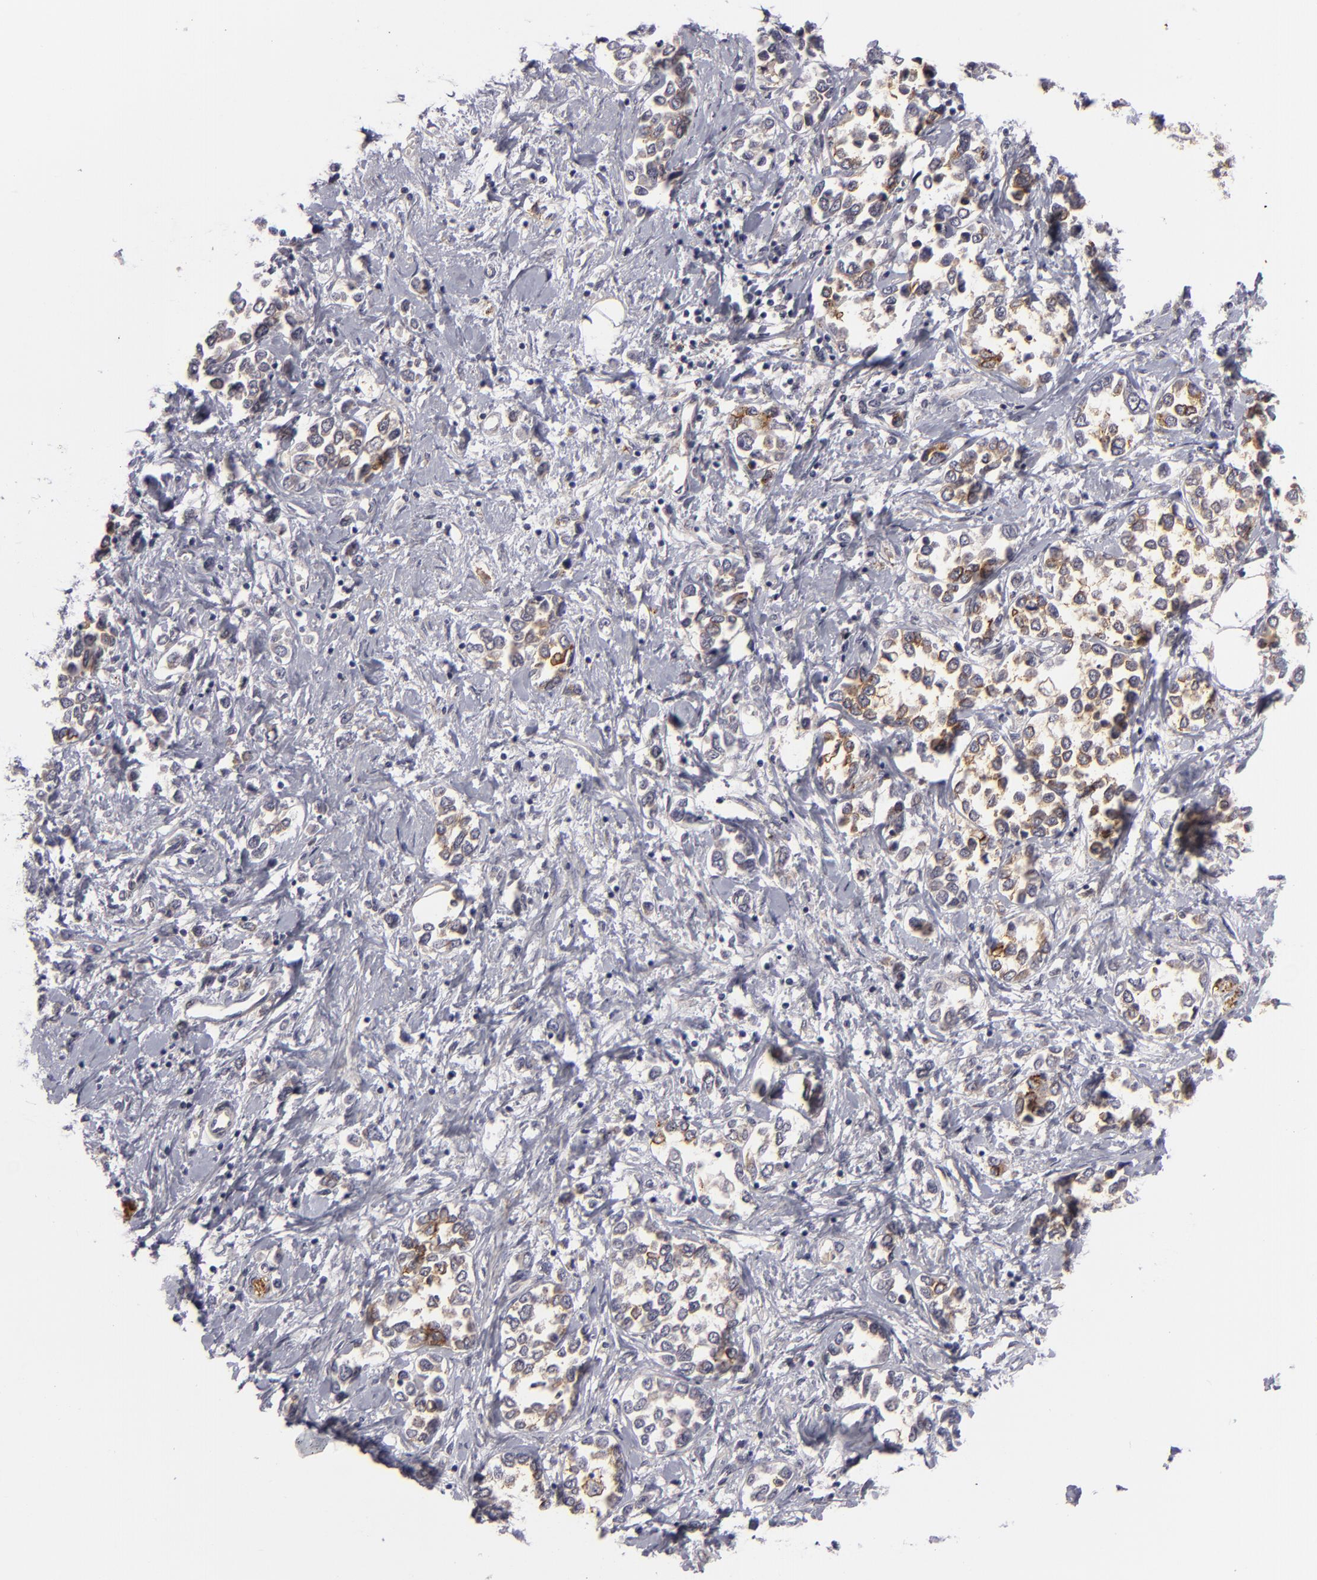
{"staining": {"intensity": "weak", "quantity": "<25%", "location": "cytoplasmic/membranous"}, "tissue": "stomach cancer", "cell_type": "Tumor cells", "image_type": "cancer", "snomed": [{"axis": "morphology", "description": "Adenocarcinoma, NOS"}, {"axis": "topography", "description": "Stomach, upper"}], "caption": "Stomach adenocarcinoma was stained to show a protein in brown. There is no significant staining in tumor cells. Nuclei are stained in blue.", "gene": "ALCAM", "patient": {"sex": "male", "age": 76}}